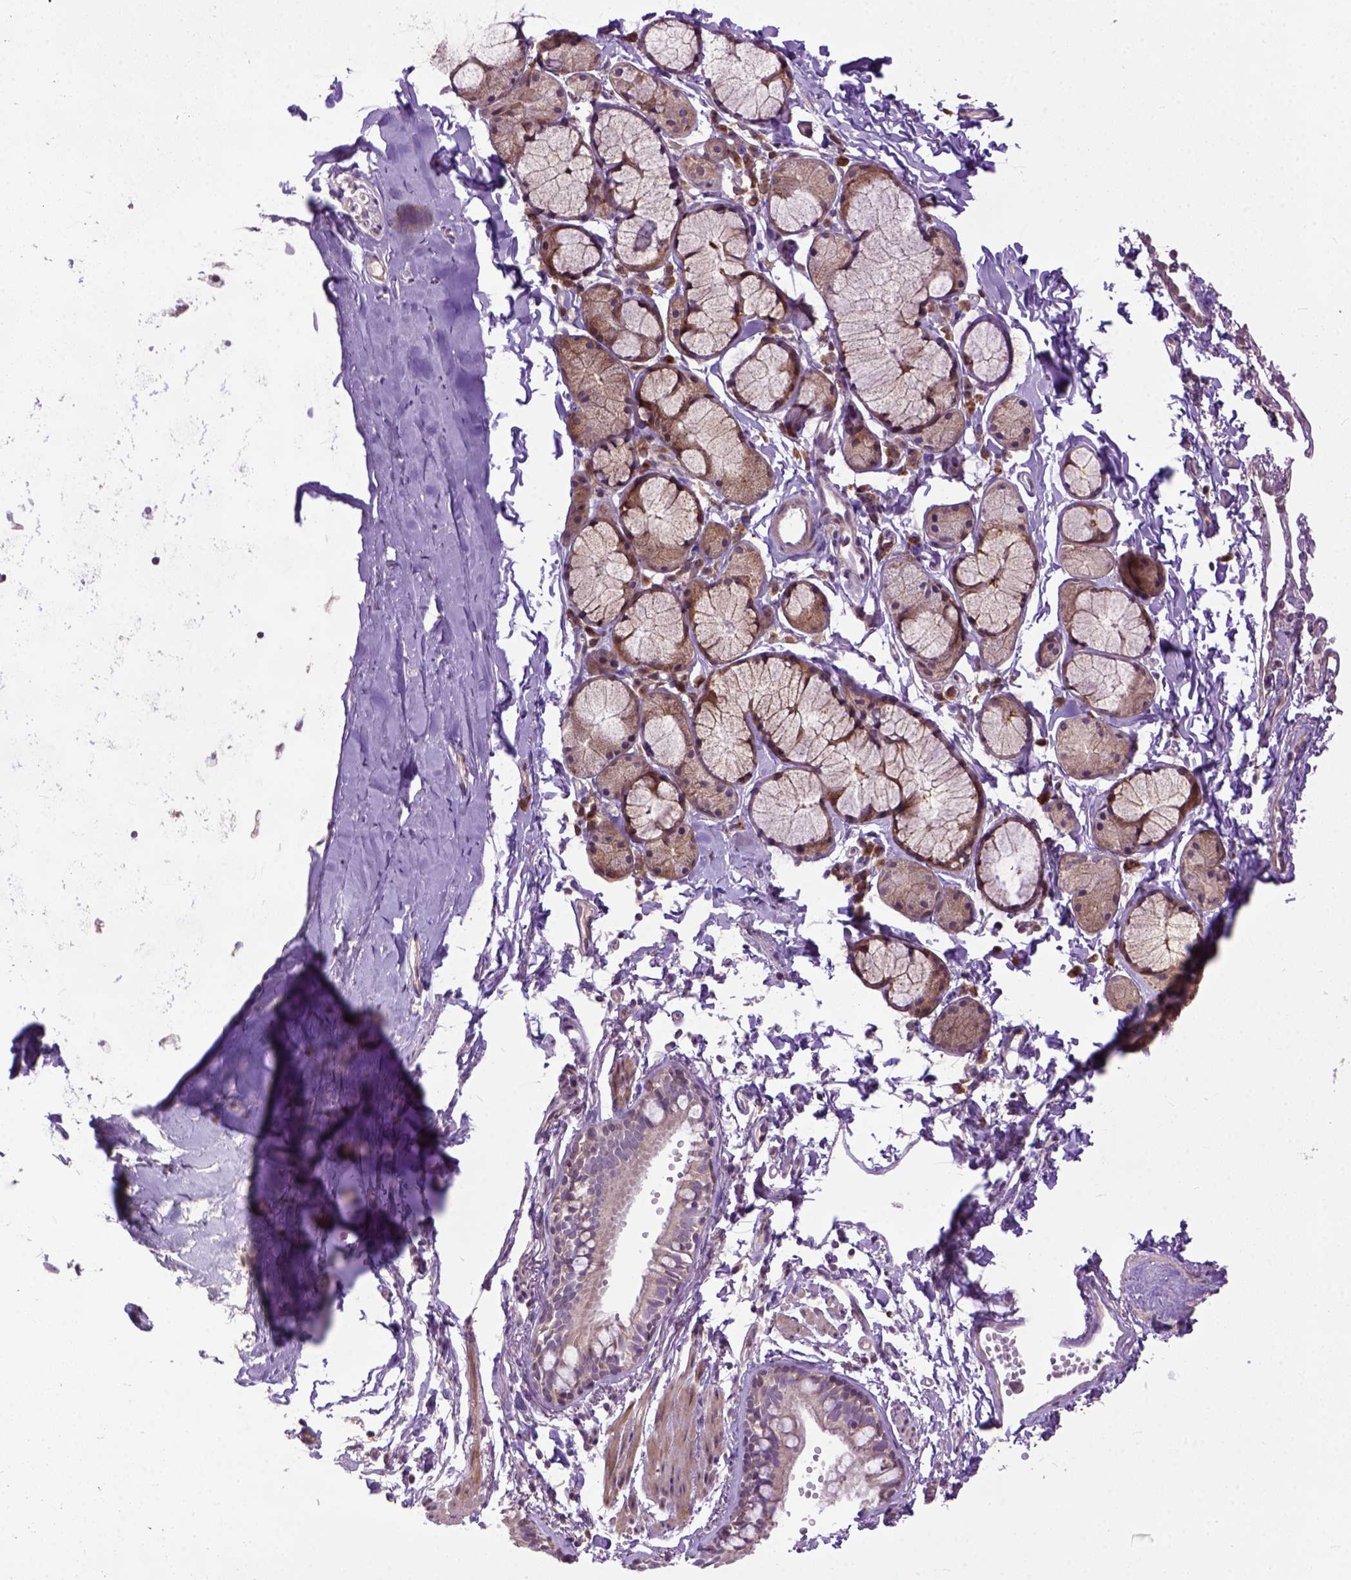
{"staining": {"intensity": "moderate", "quantity": ">75%", "location": "cytoplasmic/membranous"}, "tissue": "bronchus", "cell_type": "Respiratory epithelial cells", "image_type": "normal", "snomed": [{"axis": "morphology", "description": "Normal tissue, NOS"}, {"axis": "topography", "description": "Cartilage tissue"}, {"axis": "topography", "description": "Bronchus"}], "caption": "Bronchus stained with IHC displays moderate cytoplasmic/membranous expression in approximately >75% of respiratory epithelial cells.", "gene": "CPNE1", "patient": {"sex": "female", "age": 59}}